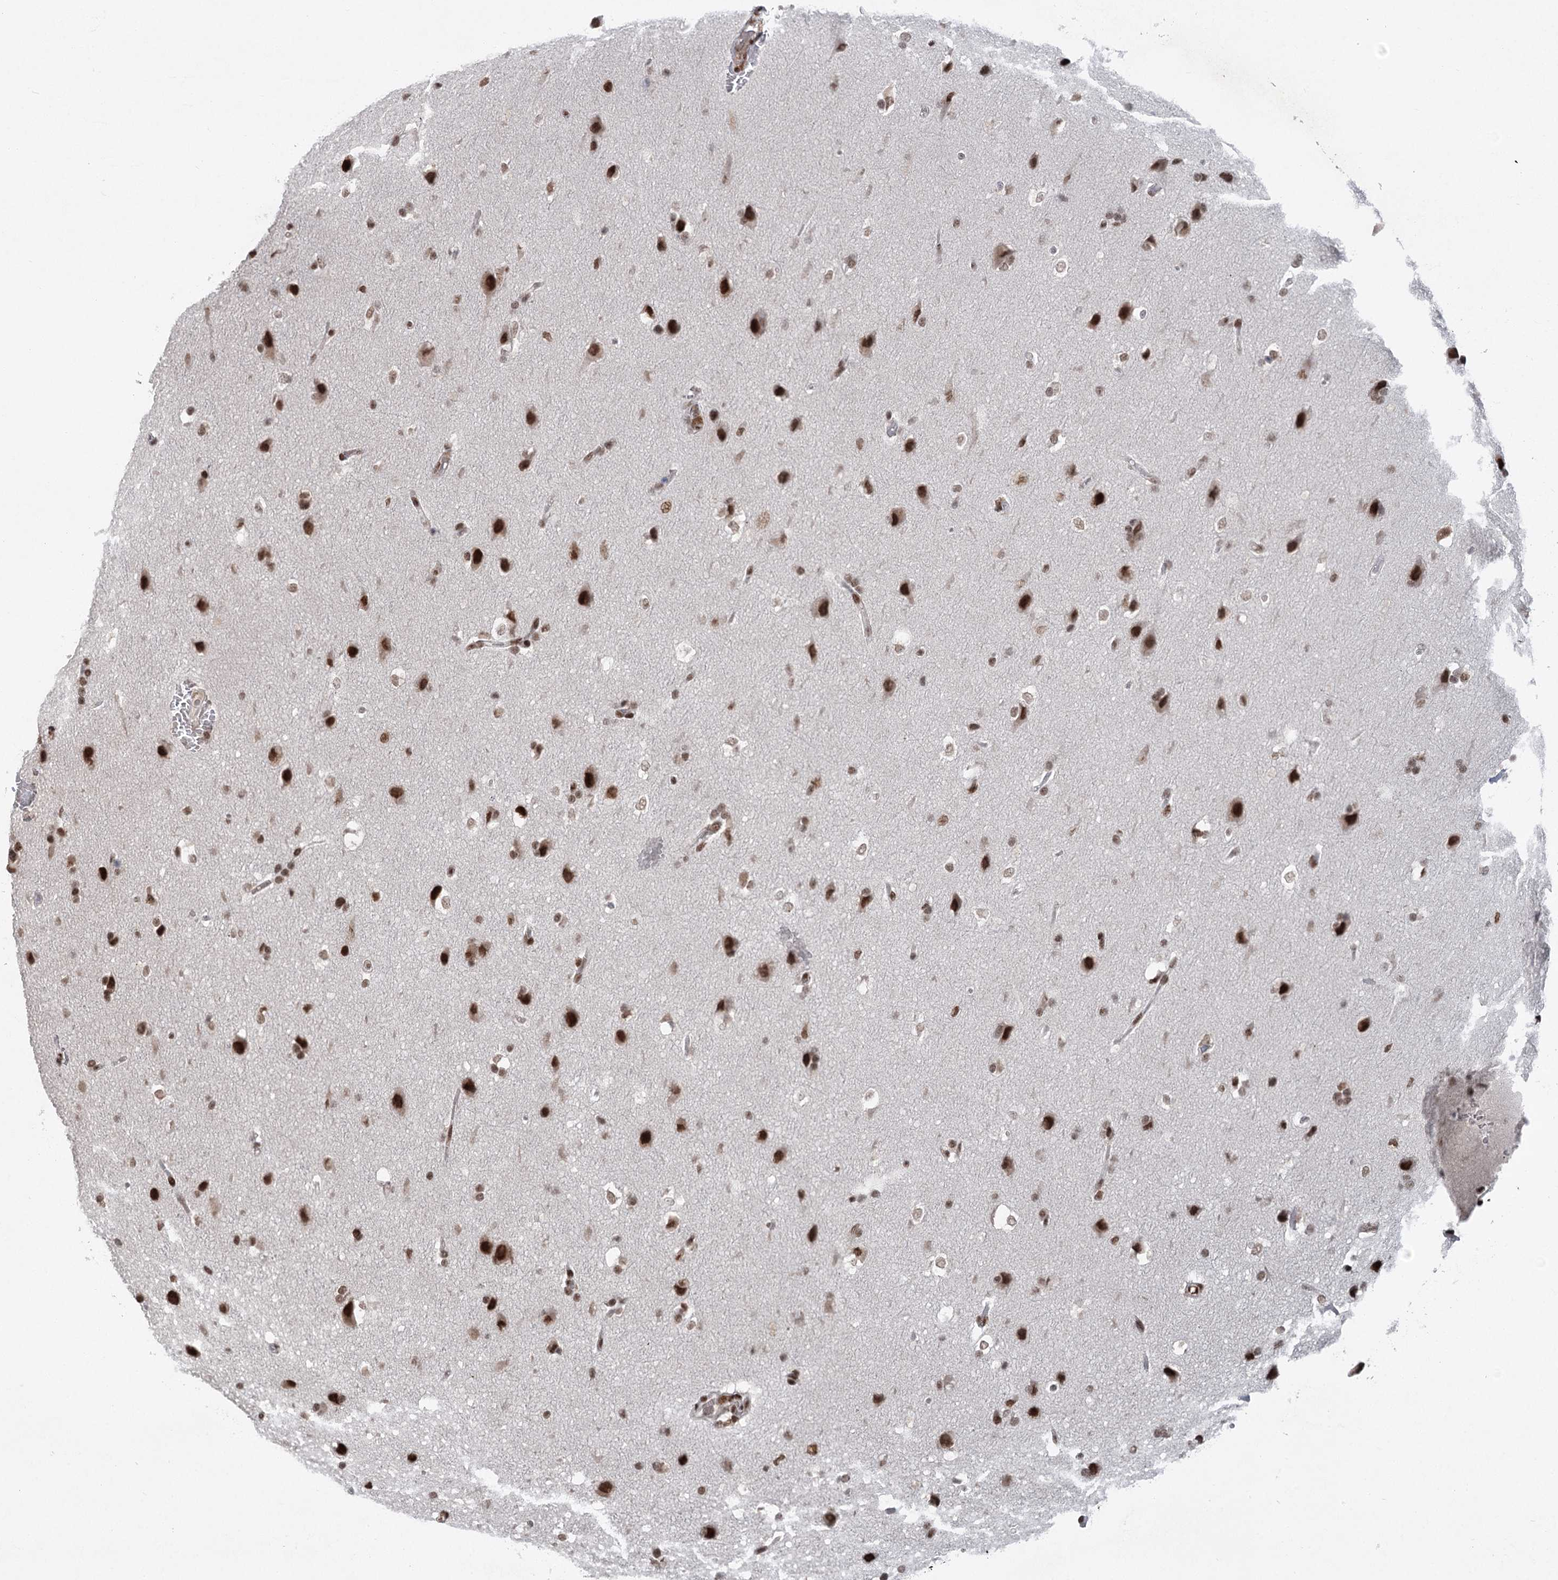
{"staining": {"intensity": "strong", "quantity": ">75%", "location": "nuclear"}, "tissue": "glioma", "cell_type": "Tumor cells", "image_type": "cancer", "snomed": [{"axis": "morphology", "description": "Glioma, malignant, Low grade"}, {"axis": "topography", "description": "Brain"}], "caption": "Immunohistochemistry (IHC) image of human malignant glioma (low-grade) stained for a protein (brown), which exhibits high levels of strong nuclear staining in about >75% of tumor cells.", "gene": "CGGBP1", "patient": {"sex": "female", "age": 37}}